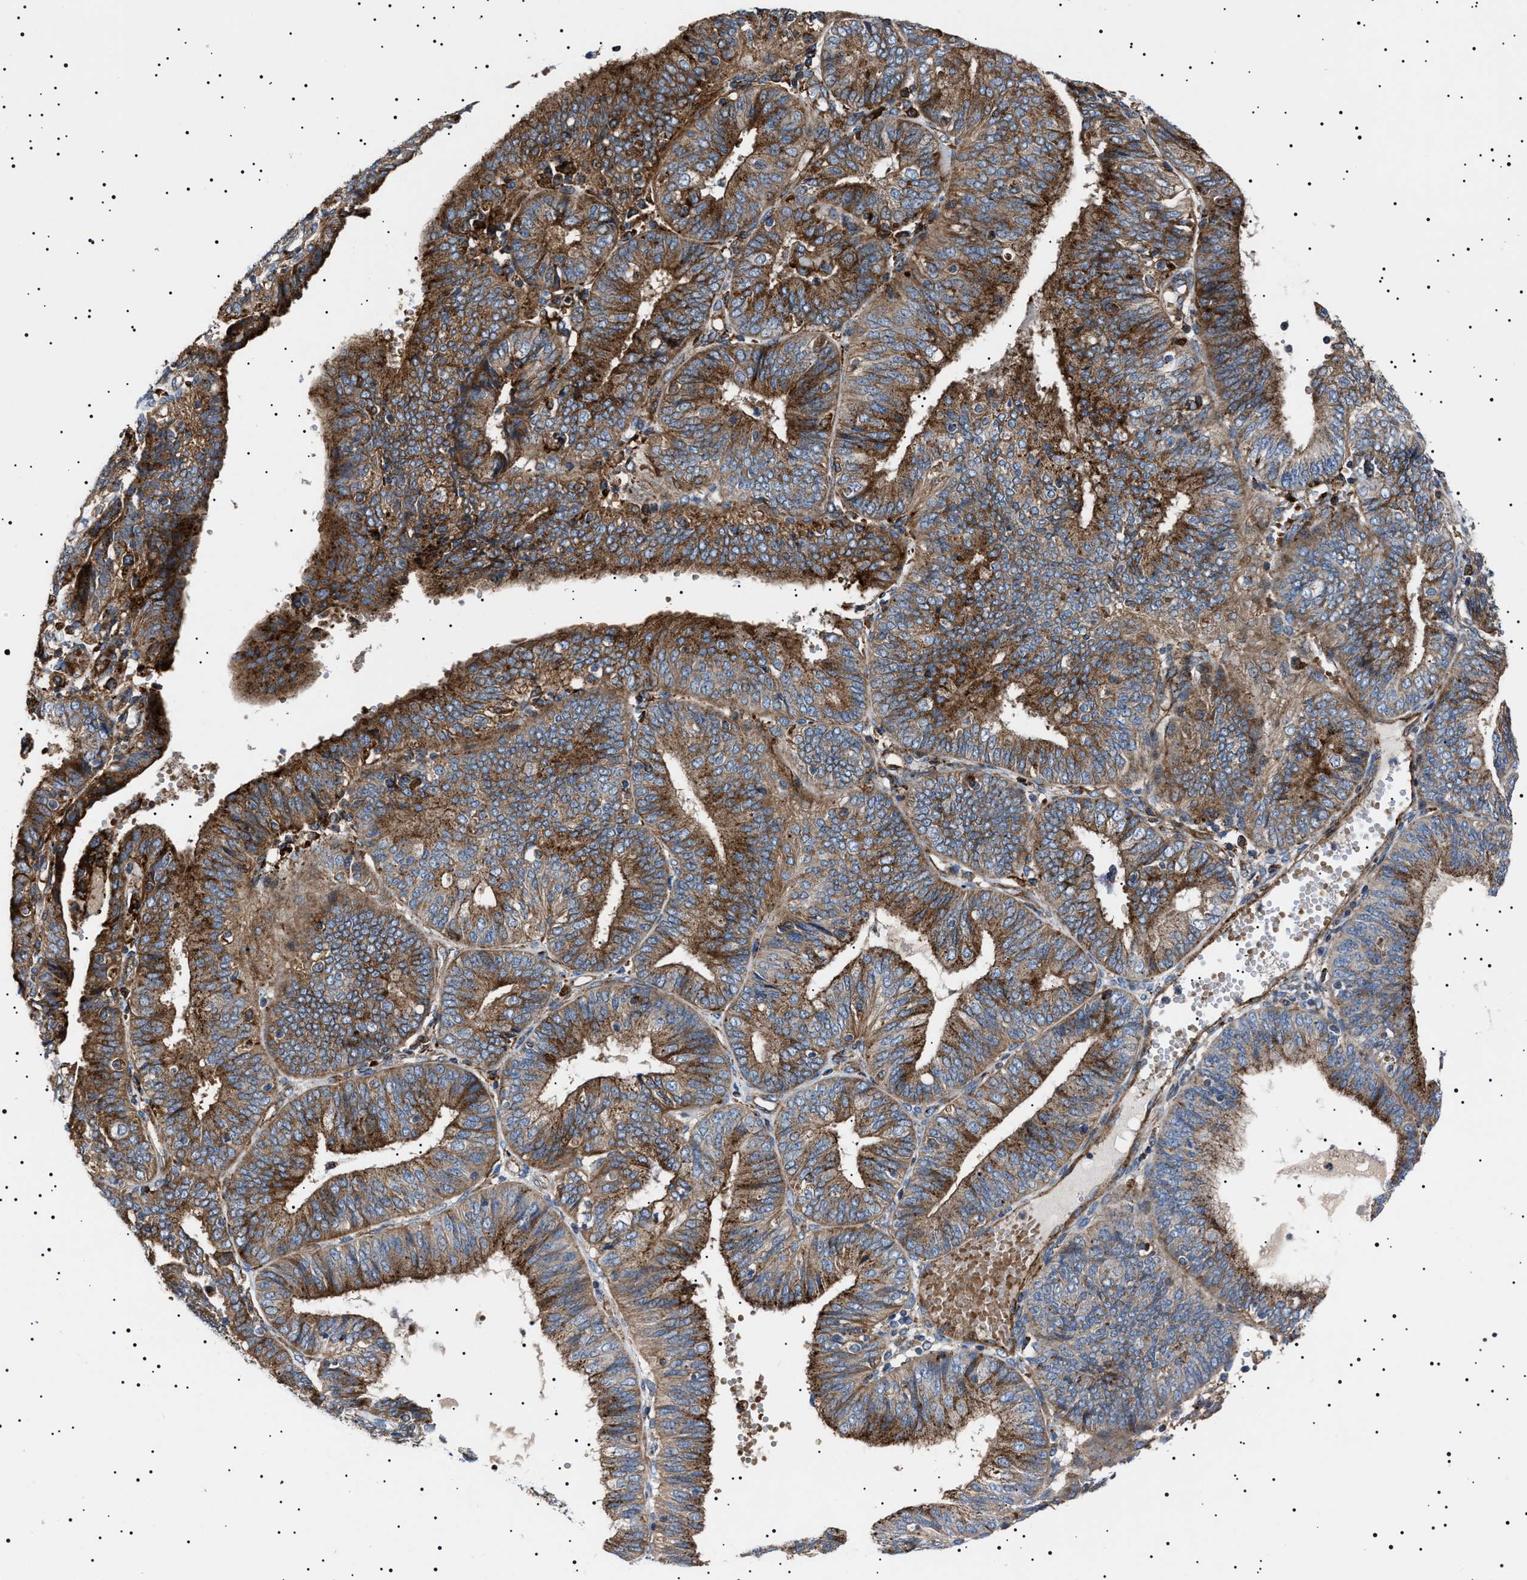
{"staining": {"intensity": "strong", "quantity": ">75%", "location": "cytoplasmic/membranous"}, "tissue": "endometrial cancer", "cell_type": "Tumor cells", "image_type": "cancer", "snomed": [{"axis": "morphology", "description": "Adenocarcinoma, NOS"}, {"axis": "topography", "description": "Endometrium"}], "caption": "About >75% of tumor cells in human adenocarcinoma (endometrial) exhibit strong cytoplasmic/membranous protein expression as visualized by brown immunohistochemical staining.", "gene": "NEU1", "patient": {"sex": "female", "age": 58}}